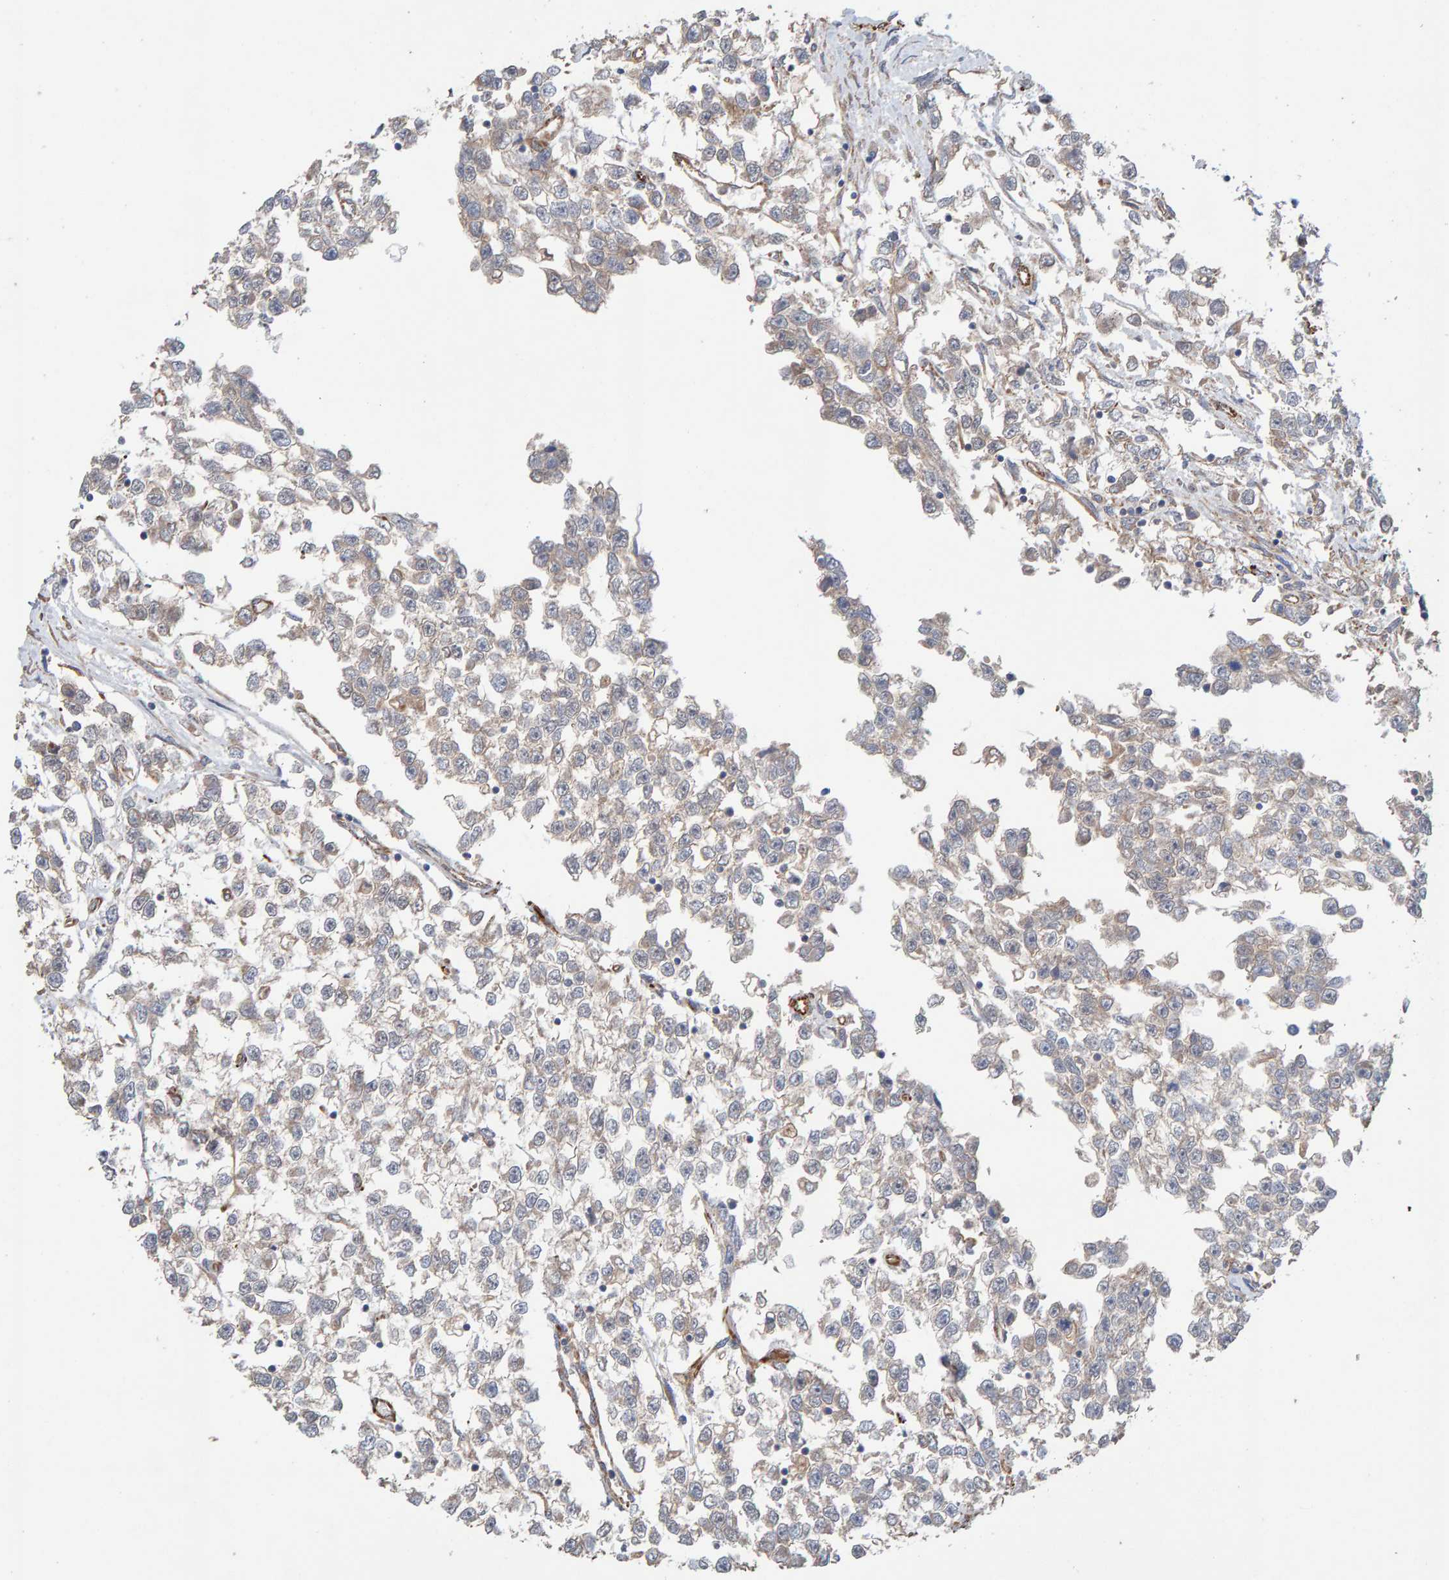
{"staining": {"intensity": "weak", "quantity": "25%-75%", "location": "cytoplasmic/membranous"}, "tissue": "testis cancer", "cell_type": "Tumor cells", "image_type": "cancer", "snomed": [{"axis": "morphology", "description": "Seminoma, NOS"}, {"axis": "morphology", "description": "Carcinoma, Embryonal, NOS"}, {"axis": "topography", "description": "Testis"}], "caption": "Weak cytoplasmic/membranous protein staining is identified in about 25%-75% of tumor cells in testis seminoma.", "gene": "ZNF347", "patient": {"sex": "male", "age": 51}}